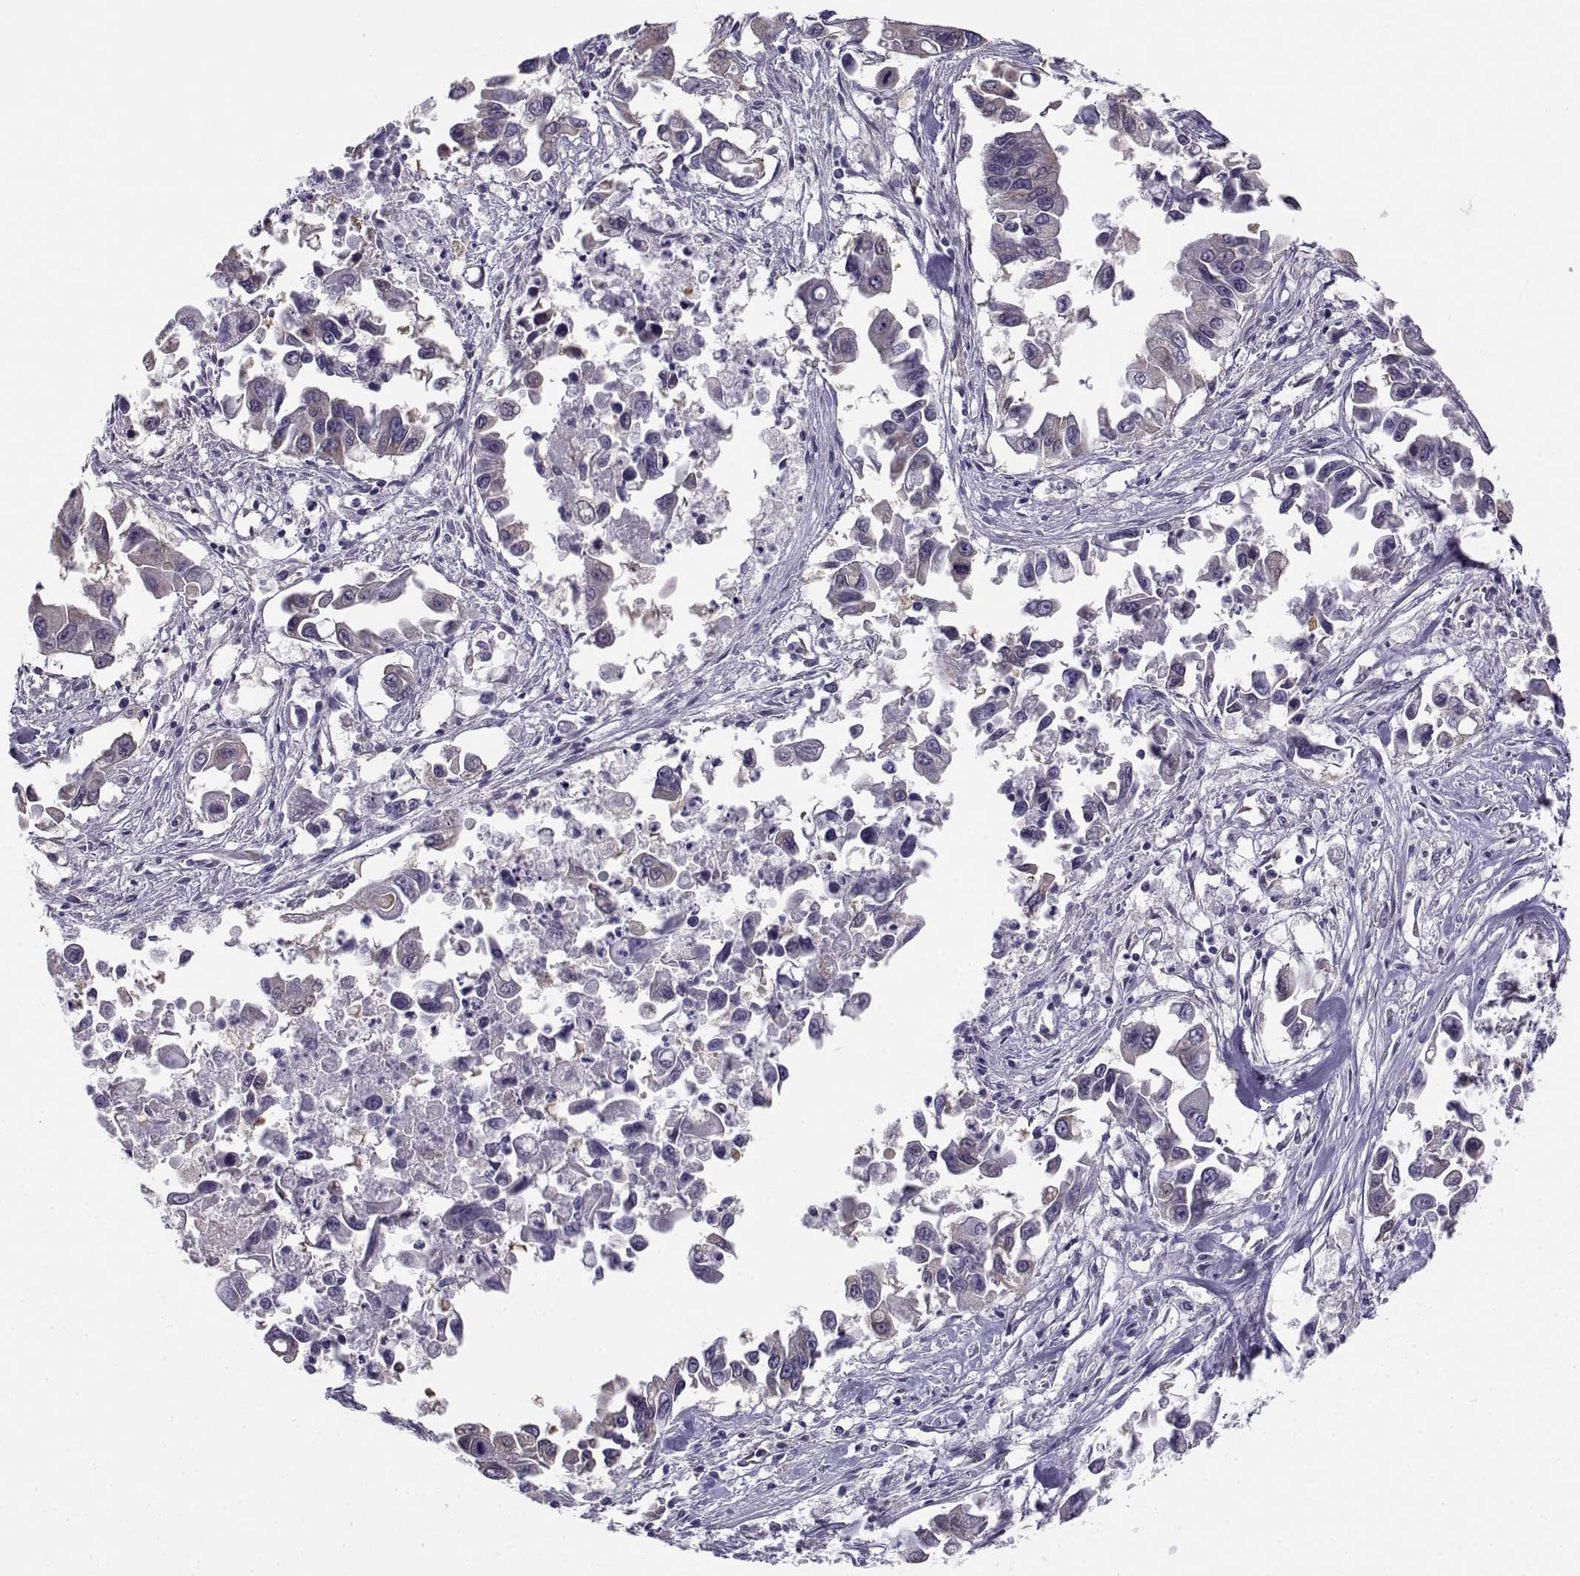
{"staining": {"intensity": "negative", "quantity": "none", "location": "none"}, "tissue": "pancreatic cancer", "cell_type": "Tumor cells", "image_type": "cancer", "snomed": [{"axis": "morphology", "description": "Adenocarcinoma, NOS"}, {"axis": "topography", "description": "Pancreas"}], "caption": "Immunohistochemical staining of human pancreatic adenocarcinoma shows no significant staining in tumor cells. (Brightfield microscopy of DAB immunohistochemistry at high magnification).", "gene": "BEND6", "patient": {"sex": "female", "age": 83}}